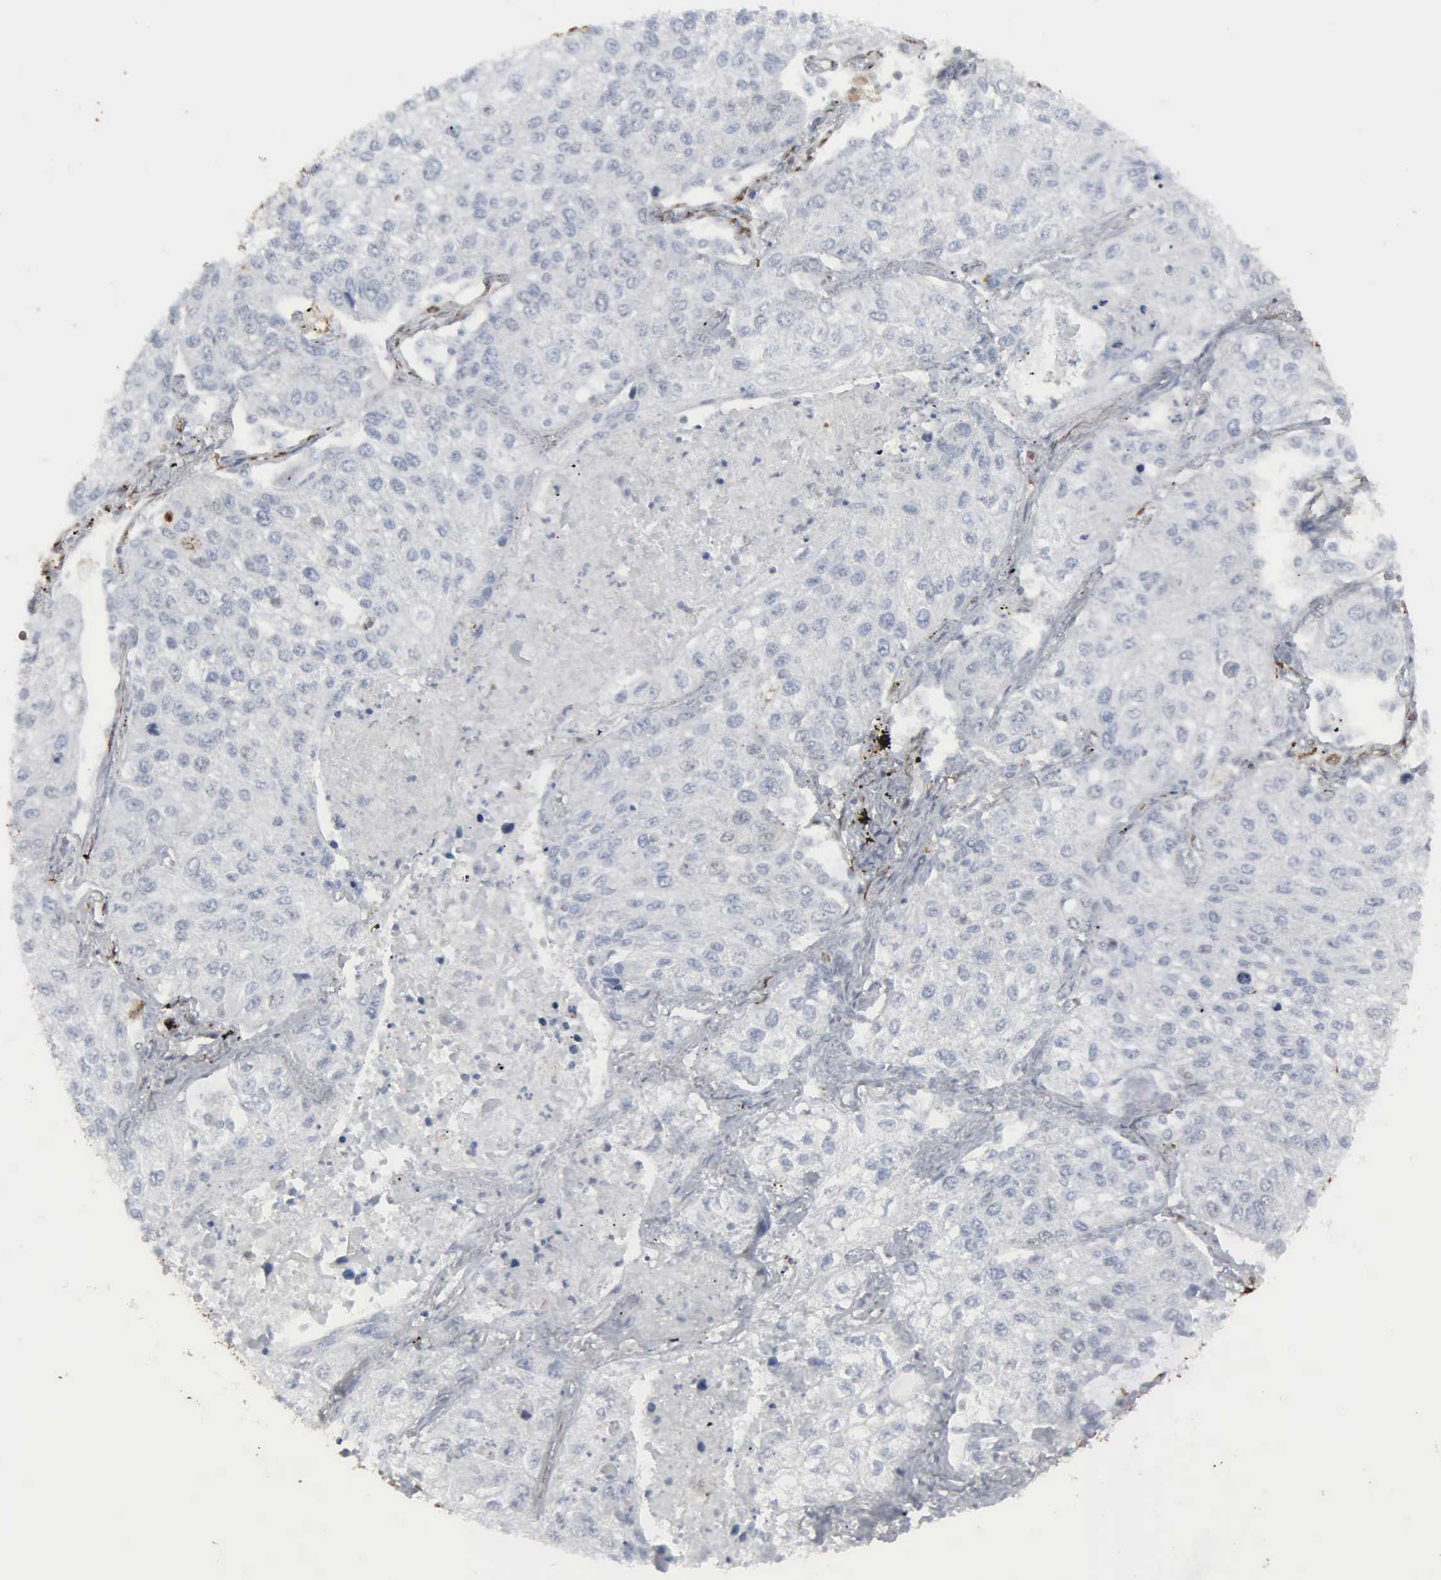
{"staining": {"intensity": "negative", "quantity": "none", "location": "none"}, "tissue": "lung cancer", "cell_type": "Tumor cells", "image_type": "cancer", "snomed": [{"axis": "morphology", "description": "Squamous cell carcinoma, NOS"}, {"axis": "topography", "description": "Lung"}], "caption": "Protein analysis of lung cancer (squamous cell carcinoma) displays no significant expression in tumor cells.", "gene": "CCNE1", "patient": {"sex": "male", "age": 75}}